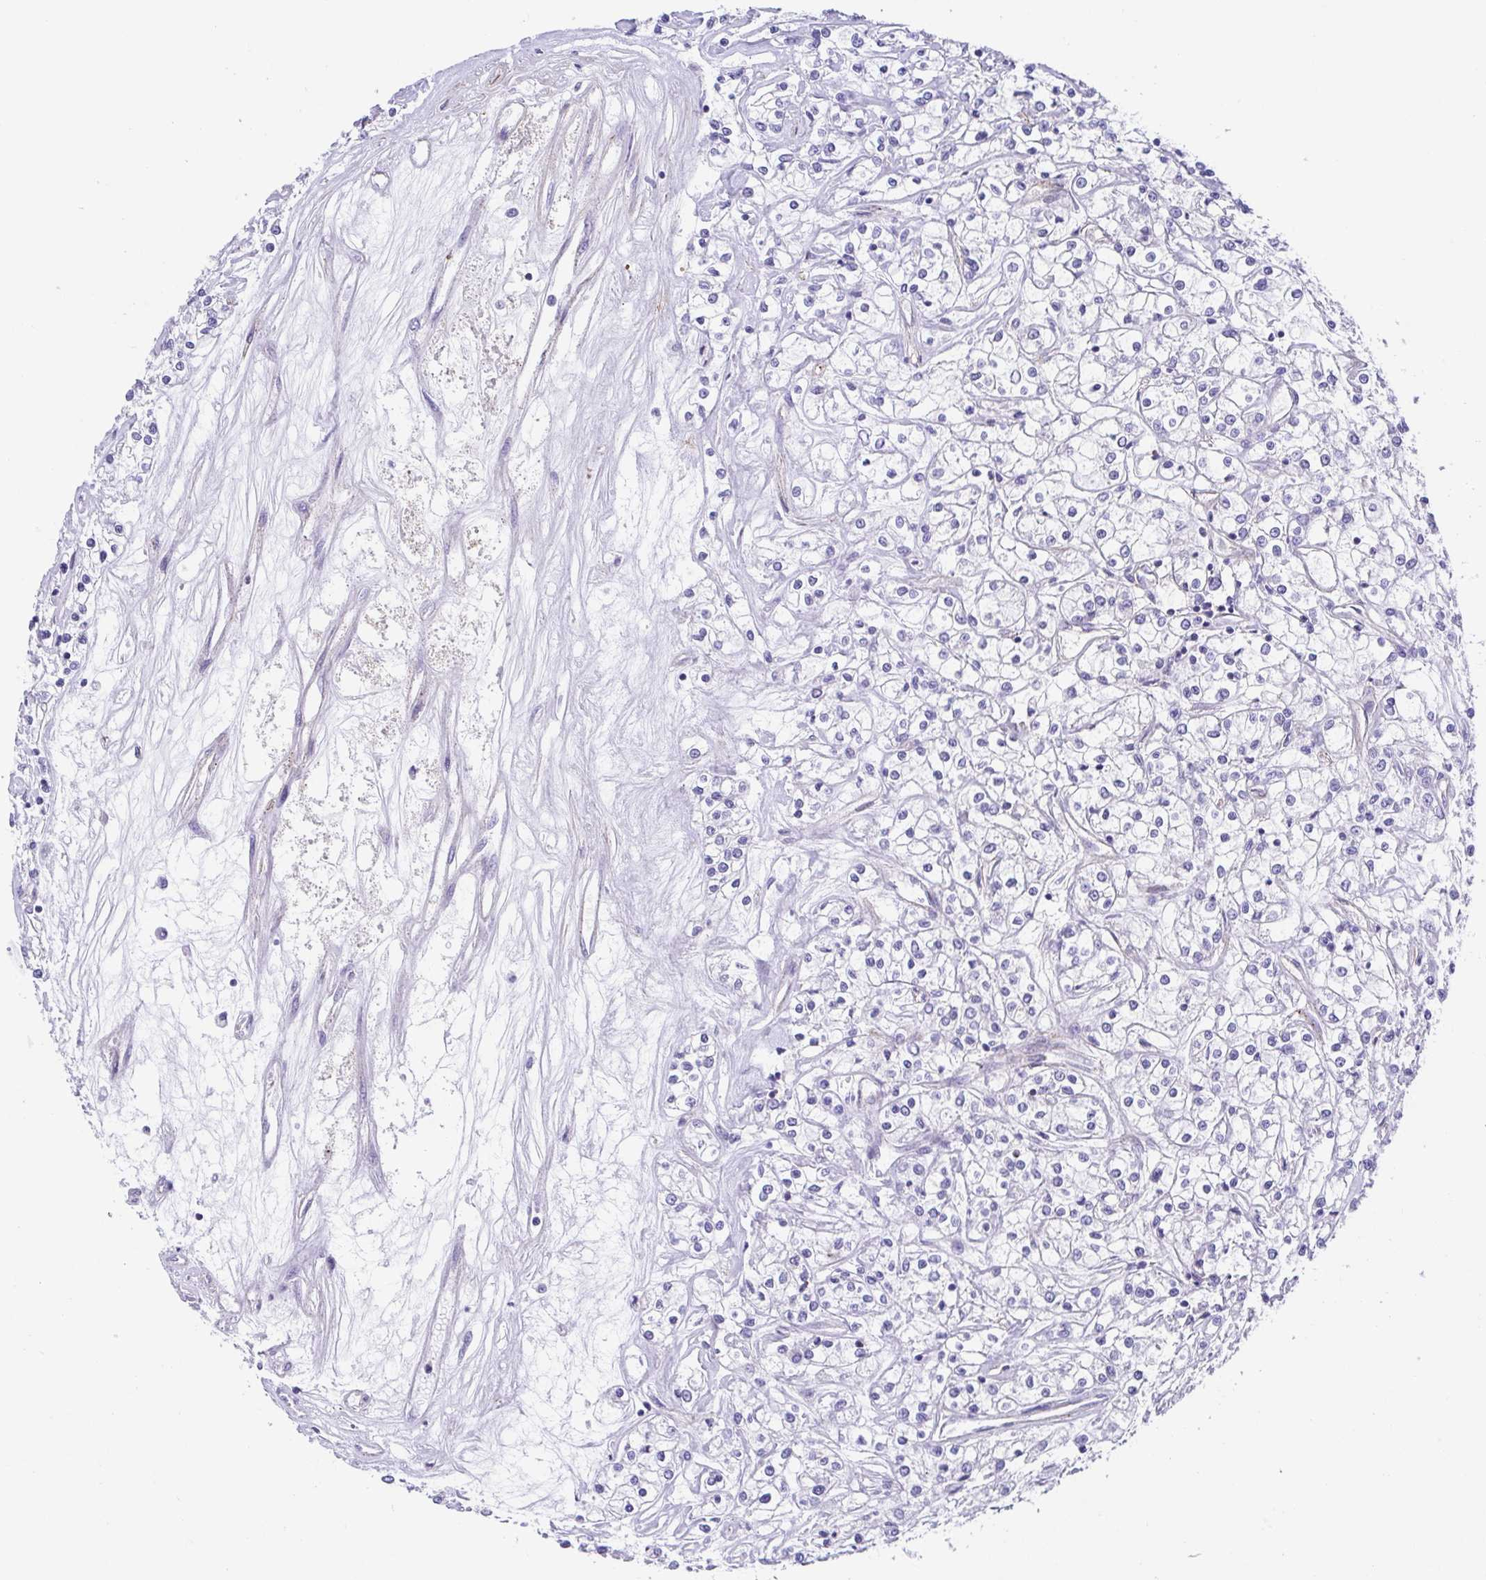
{"staining": {"intensity": "negative", "quantity": "none", "location": "none"}, "tissue": "renal cancer", "cell_type": "Tumor cells", "image_type": "cancer", "snomed": [{"axis": "morphology", "description": "Adenocarcinoma, NOS"}, {"axis": "topography", "description": "Kidney"}], "caption": "An image of human adenocarcinoma (renal) is negative for staining in tumor cells.", "gene": "TRAM2", "patient": {"sex": "female", "age": 59}}